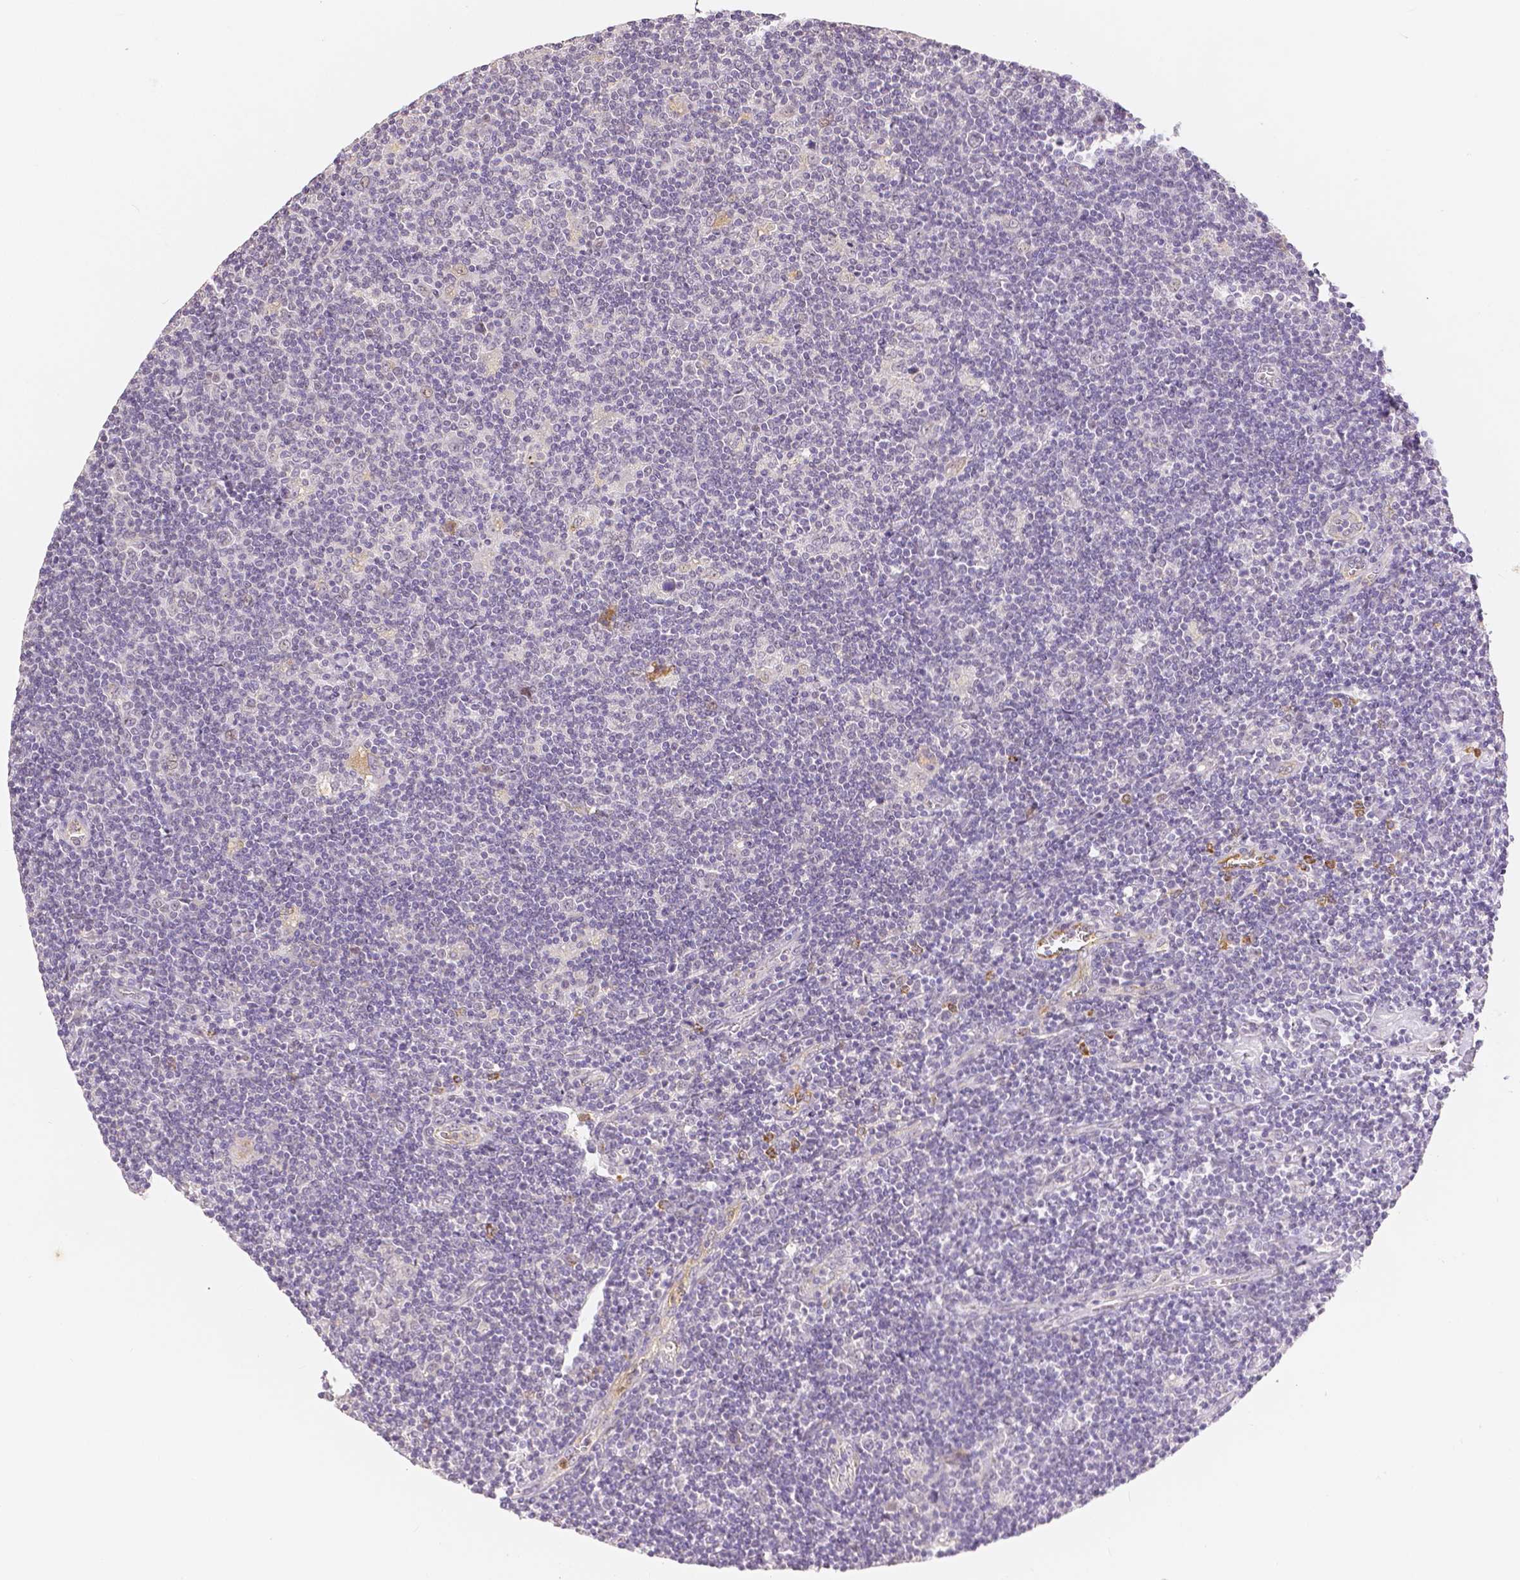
{"staining": {"intensity": "negative", "quantity": "none", "location": "none"}, "tissue": "lymphoma", "cell_type": "Tumor cells", "image_type": "cancer", "snomed": [{"axis": "morphology", "description": "Hodgkin's disease, NOS"}, {"axis": "topography", "description": "Lymph node"}], "caption": "The immunohistochemistry (IHC) photomicrograph has no significant positivity in tumor cells of lymphoma tissue.", "gene": "OCLN", "patient": {"sex": "male", "age": 40}}